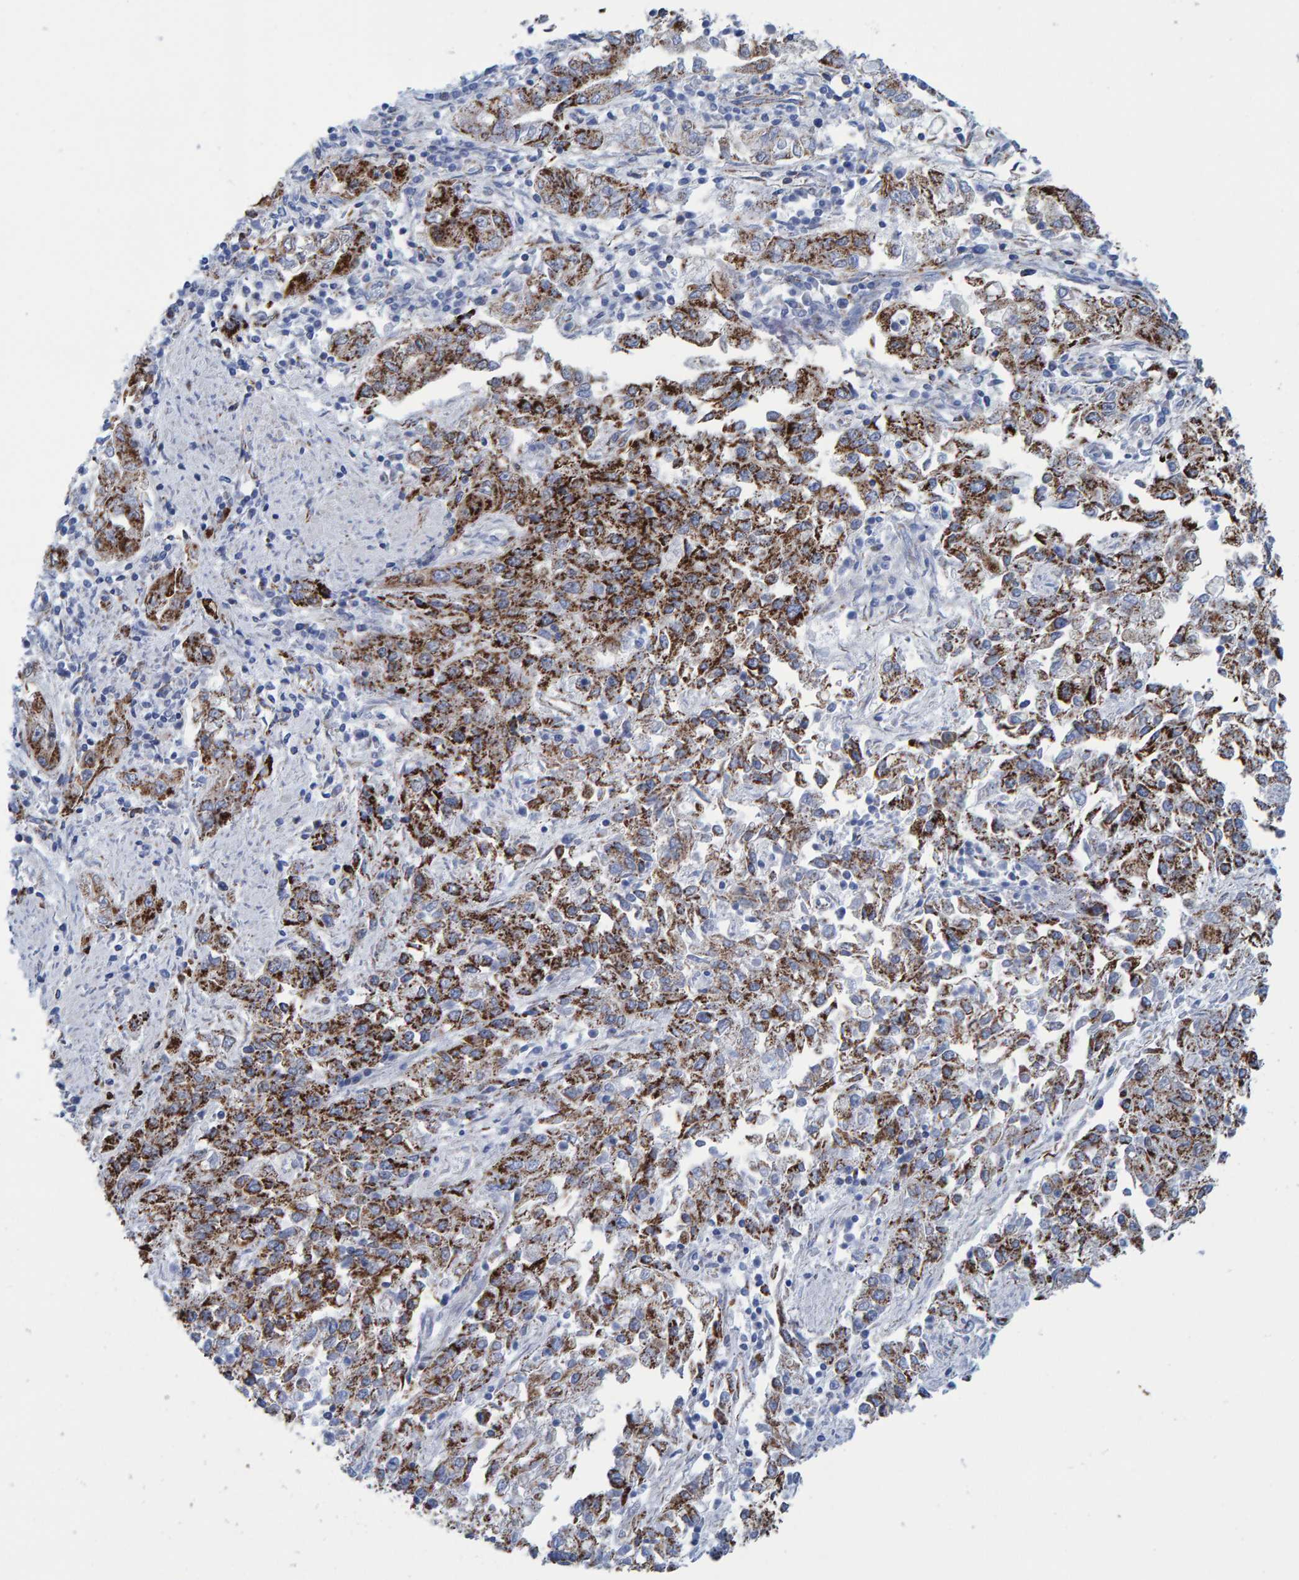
{"staining": {"intensity": "strong", "quantity": ">75%", "location": "cytoplasmic/membranous"}, "tissue": "endometrial cancer", "cell_type": "Tumor cells", "image_type": "cancer", "snomed": [{"axis": "morphology", "description": "Adenocarcinoma, NOS"}, {"axis": "topography", "description": "Endometrium"}], "caption": "Endometrial cancer stained for a protein (brown) shows strong cytoplasmic/membranous positive staining in approximately >75% of tumor cells.", "gene": "ENSG00000262660", "patient": {"sex": "female", "age": 49}}